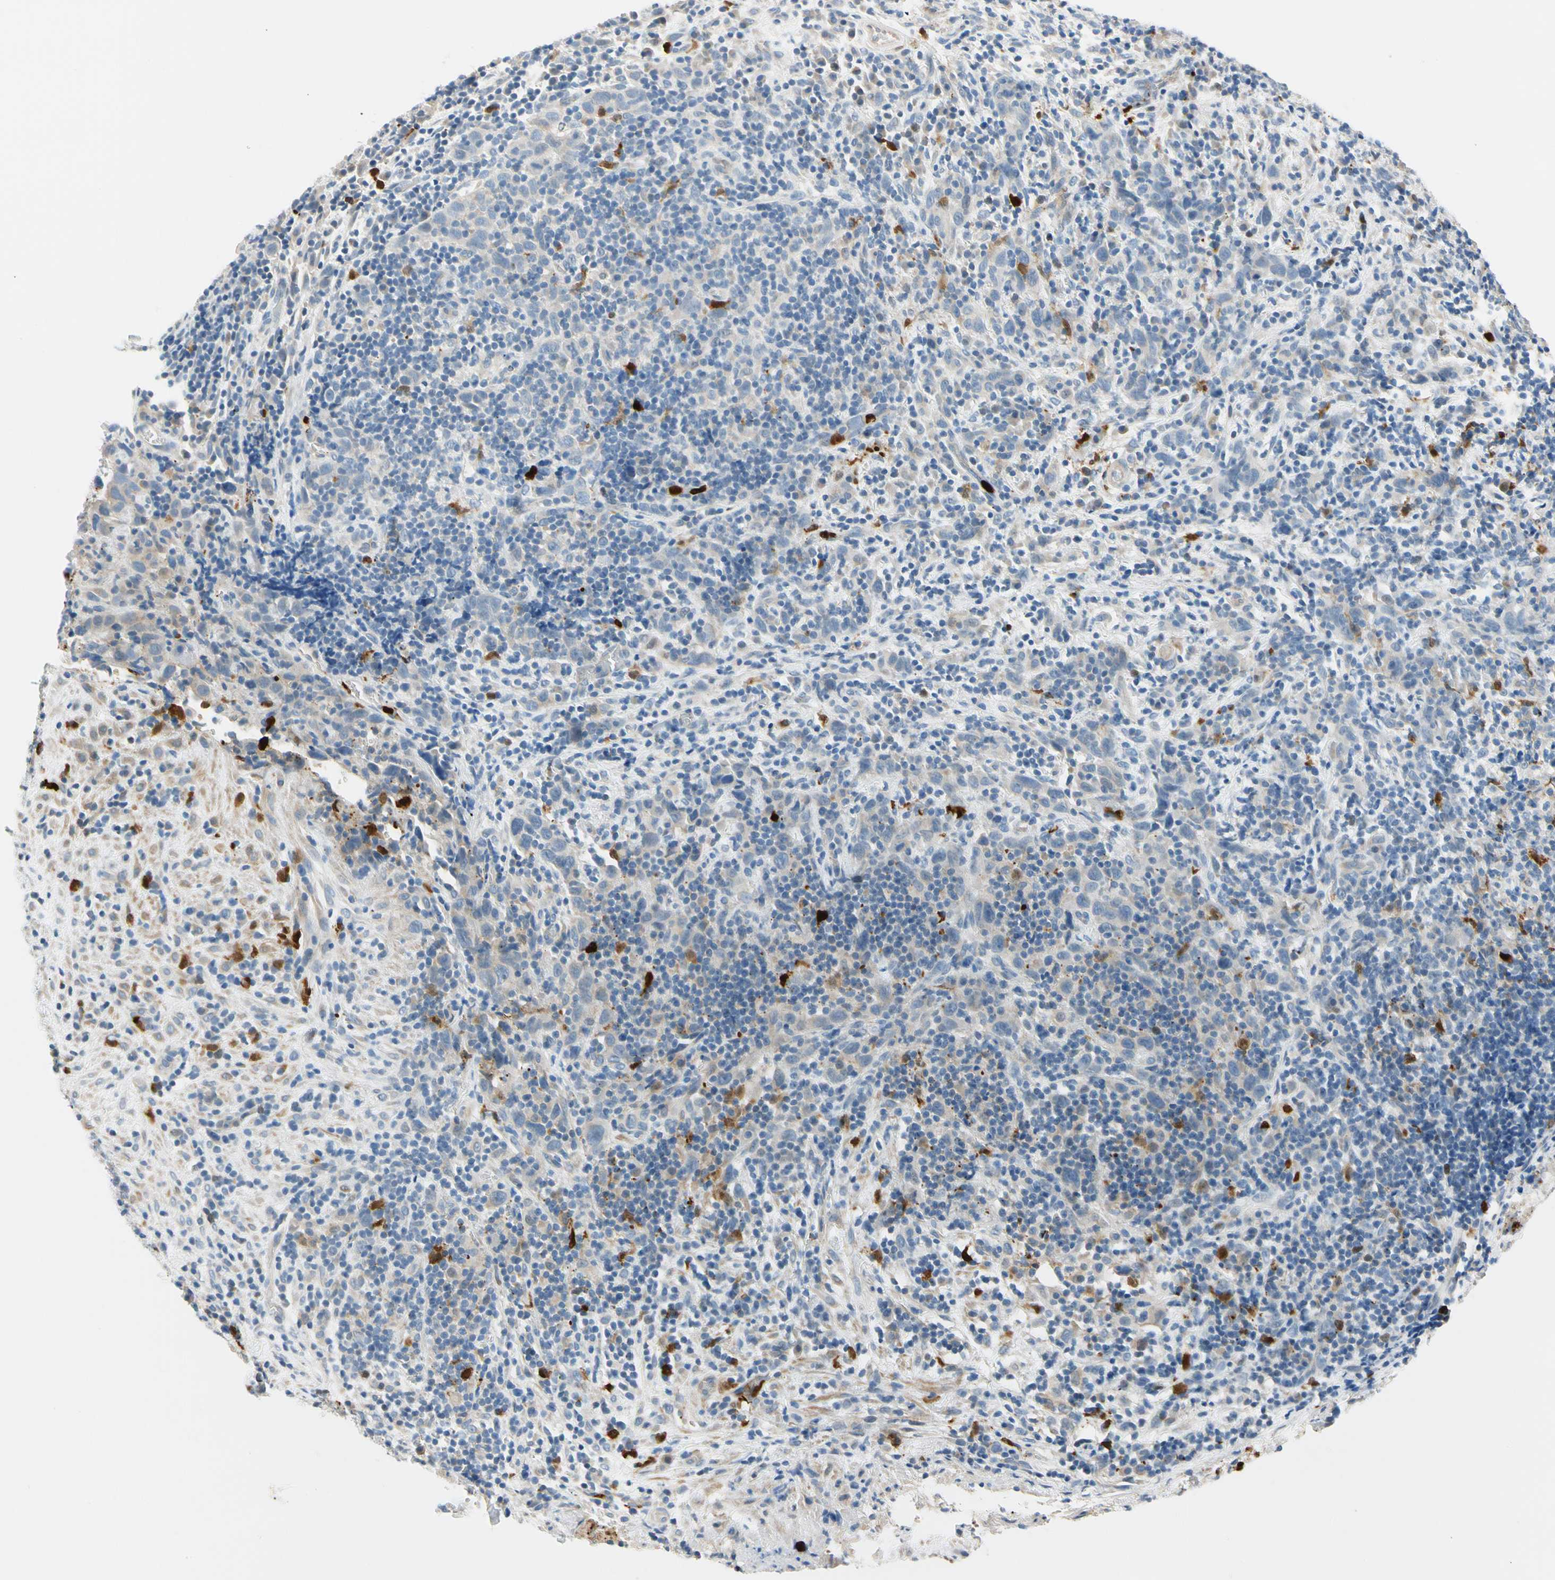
{"staining": {"intensity": "weak", "quantity": "<25%", "location": "cytoplasmic/membranous"}, "tissue": "urothelial cancer", "cell_type": "Tumor cells", "image_type": "cancer", "snomed": [{"axis": "morphology", "description": "Urothelial carcinoma, High grade"}, {"axis": "topography", "description": "Urinary bladder"}], "caption": "Image shows no significant protein positivity in tumor cells of high-grade urothelial carcinoma. Nuclei are stained in blue.", "gene": "TRAF5", "patient": {"sex": "male", "age": 61}}